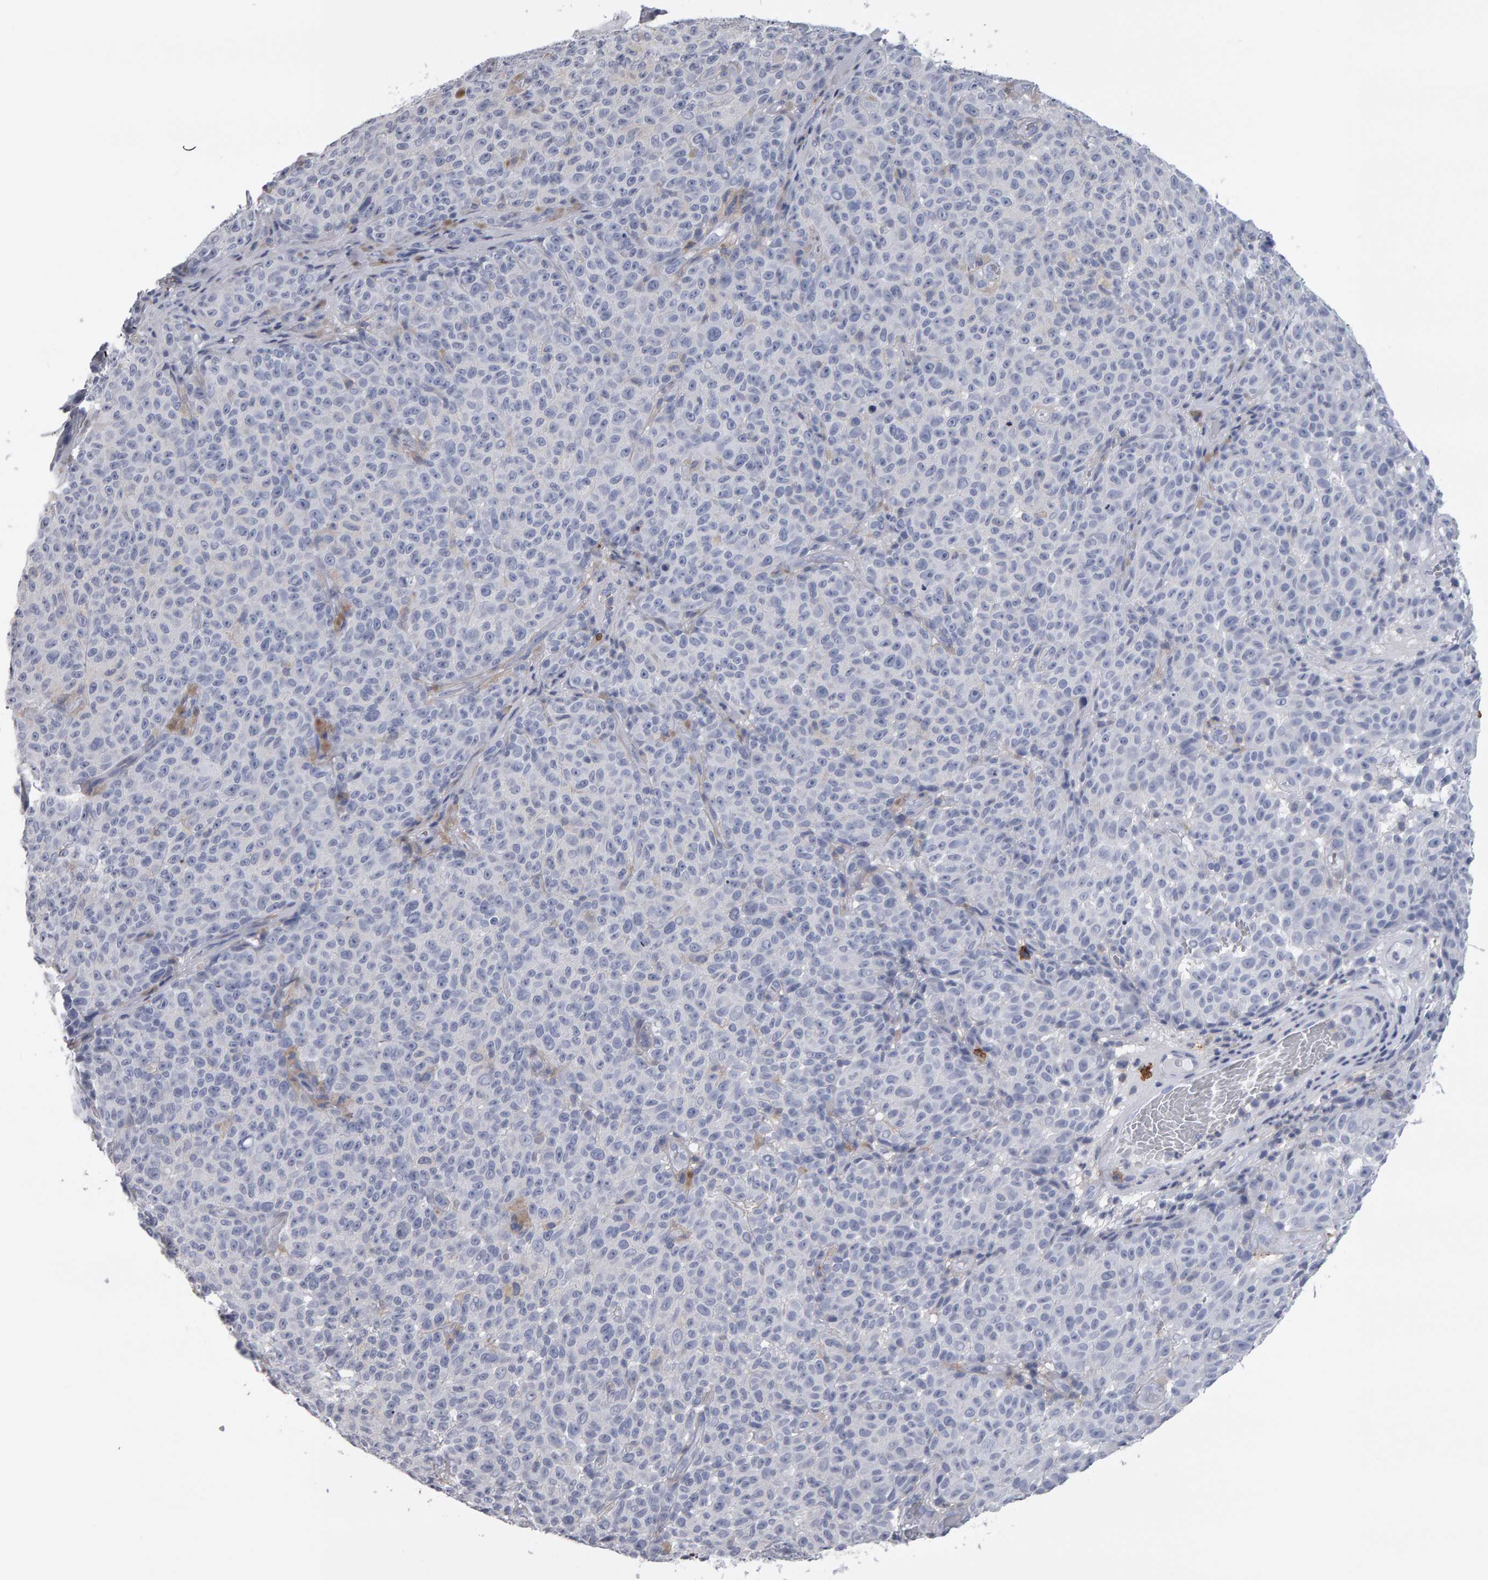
{"staining": {"intensity": "negative", "quantity": "none", "location": "none"}, "tissue": "melanoma", "cell_type": "Tumor cells", "image_type": "cancer", "snomed": [{"axis": "morphology", "description": "Malignant melanoma, NOS"}, {"axis": "topography", "description": "Skin"}], "caption": "An image of human malignant melanoma is negative for staining in tumor cells. The staining was performed using DAB (3,3'-diaminobenzidine) to visualize the protein expression in brown, while the nuclei were stained in blue with hematoxylin (Magnification: 20x).", "gene": "CD38", "patient": {"sex": "female", "age": 82}}